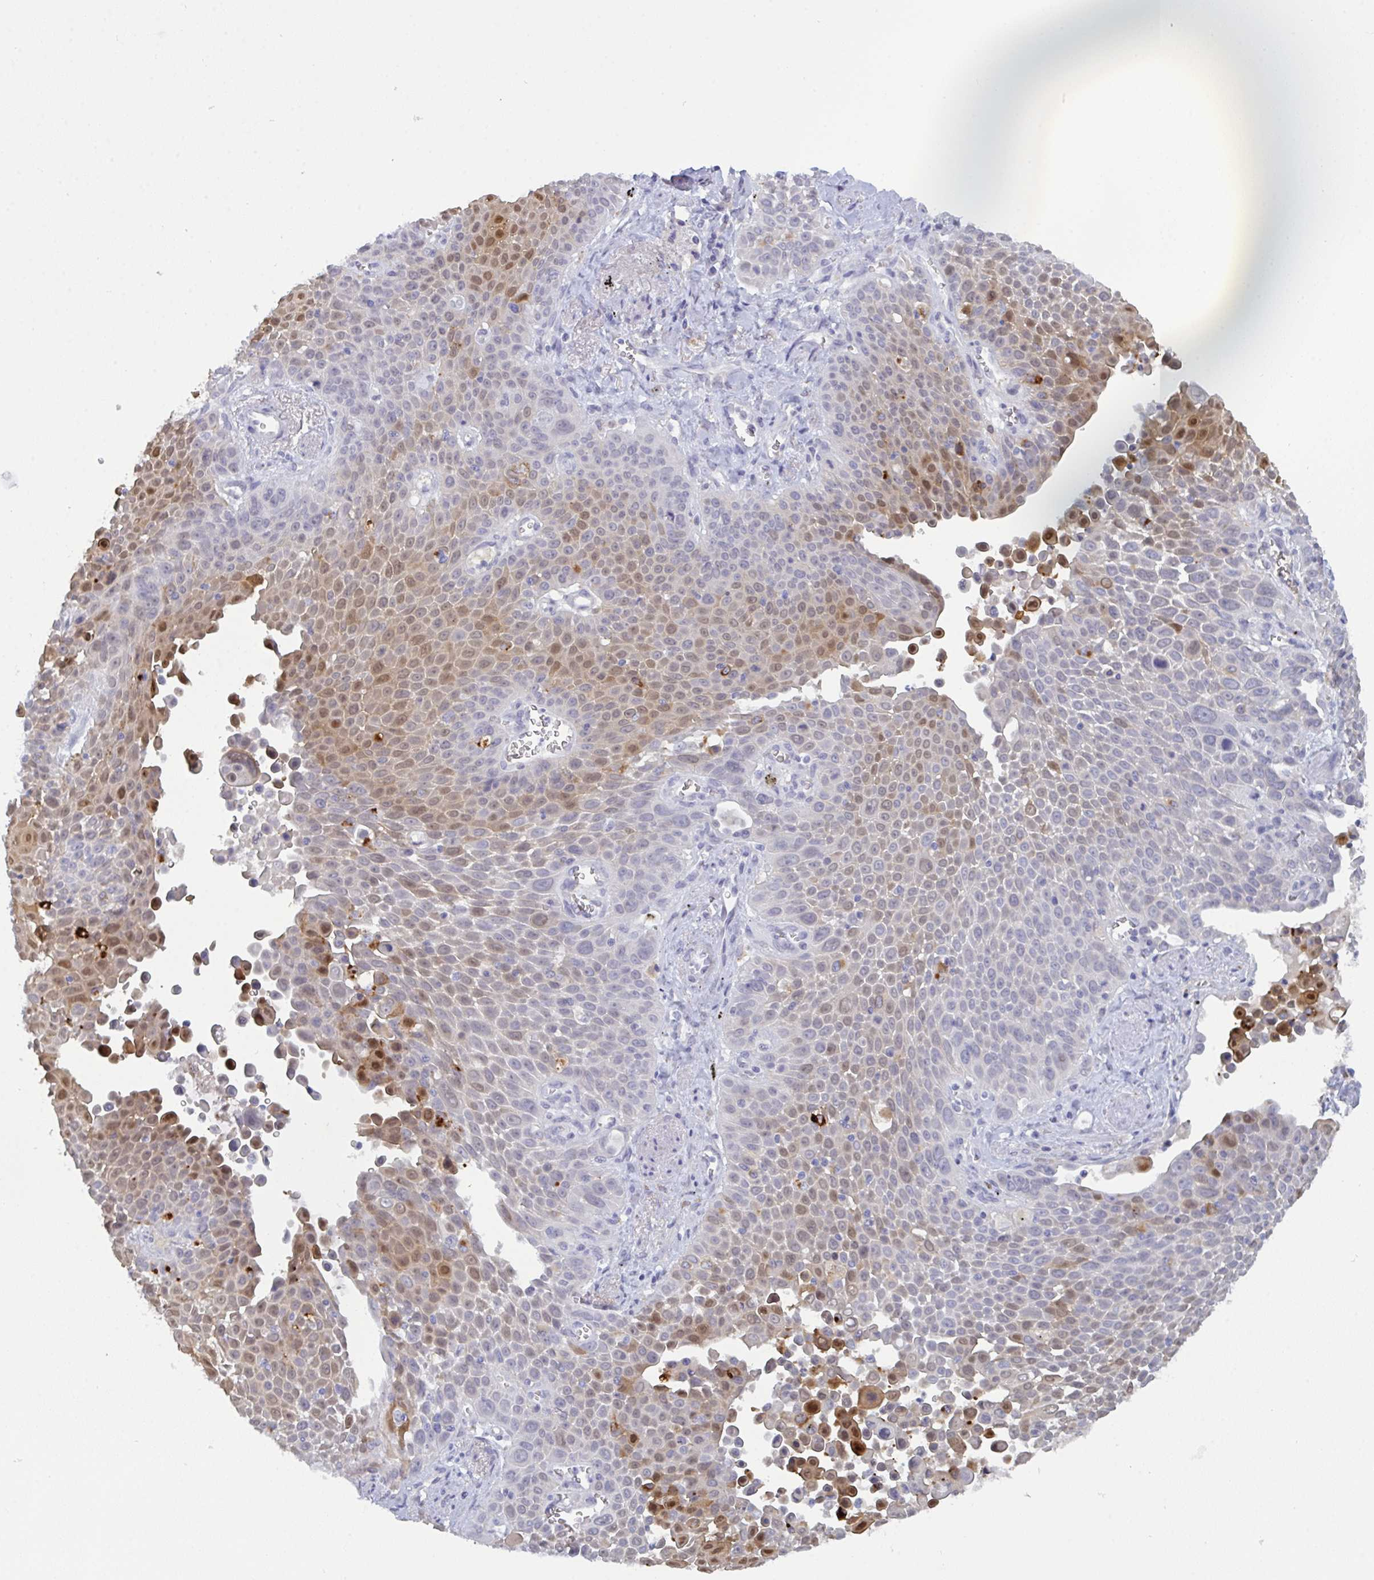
{"staining": {"intensity": "moderate", "quantity": "25%-75%", "location": "cytoplasmic/membranous,nuclear"}, "tissue": "lung cancer", "cell_type": "Tumor cells", "image_type": "cancer", "snomed": [{"axis": "morphology", "description": "Squamous cell carcinoma, NOS"}, {"axis": "morphology", "description": "Squamous cell carcinoma, metastatic, NOS"}, {"axis": "topography", "description": "Lymph node"}, {"axis": "topography", "description": "Lung"}], "caption": "Metastatic squamous cell carcinoma (lung) stained with immunohistochemistry shows moderate cytoplasmic/membranous and nuclear staining in about 25%-75% of tumor cells.", "gene": "SERPINB13", "patient": {"sex": "female", "age": 62}}